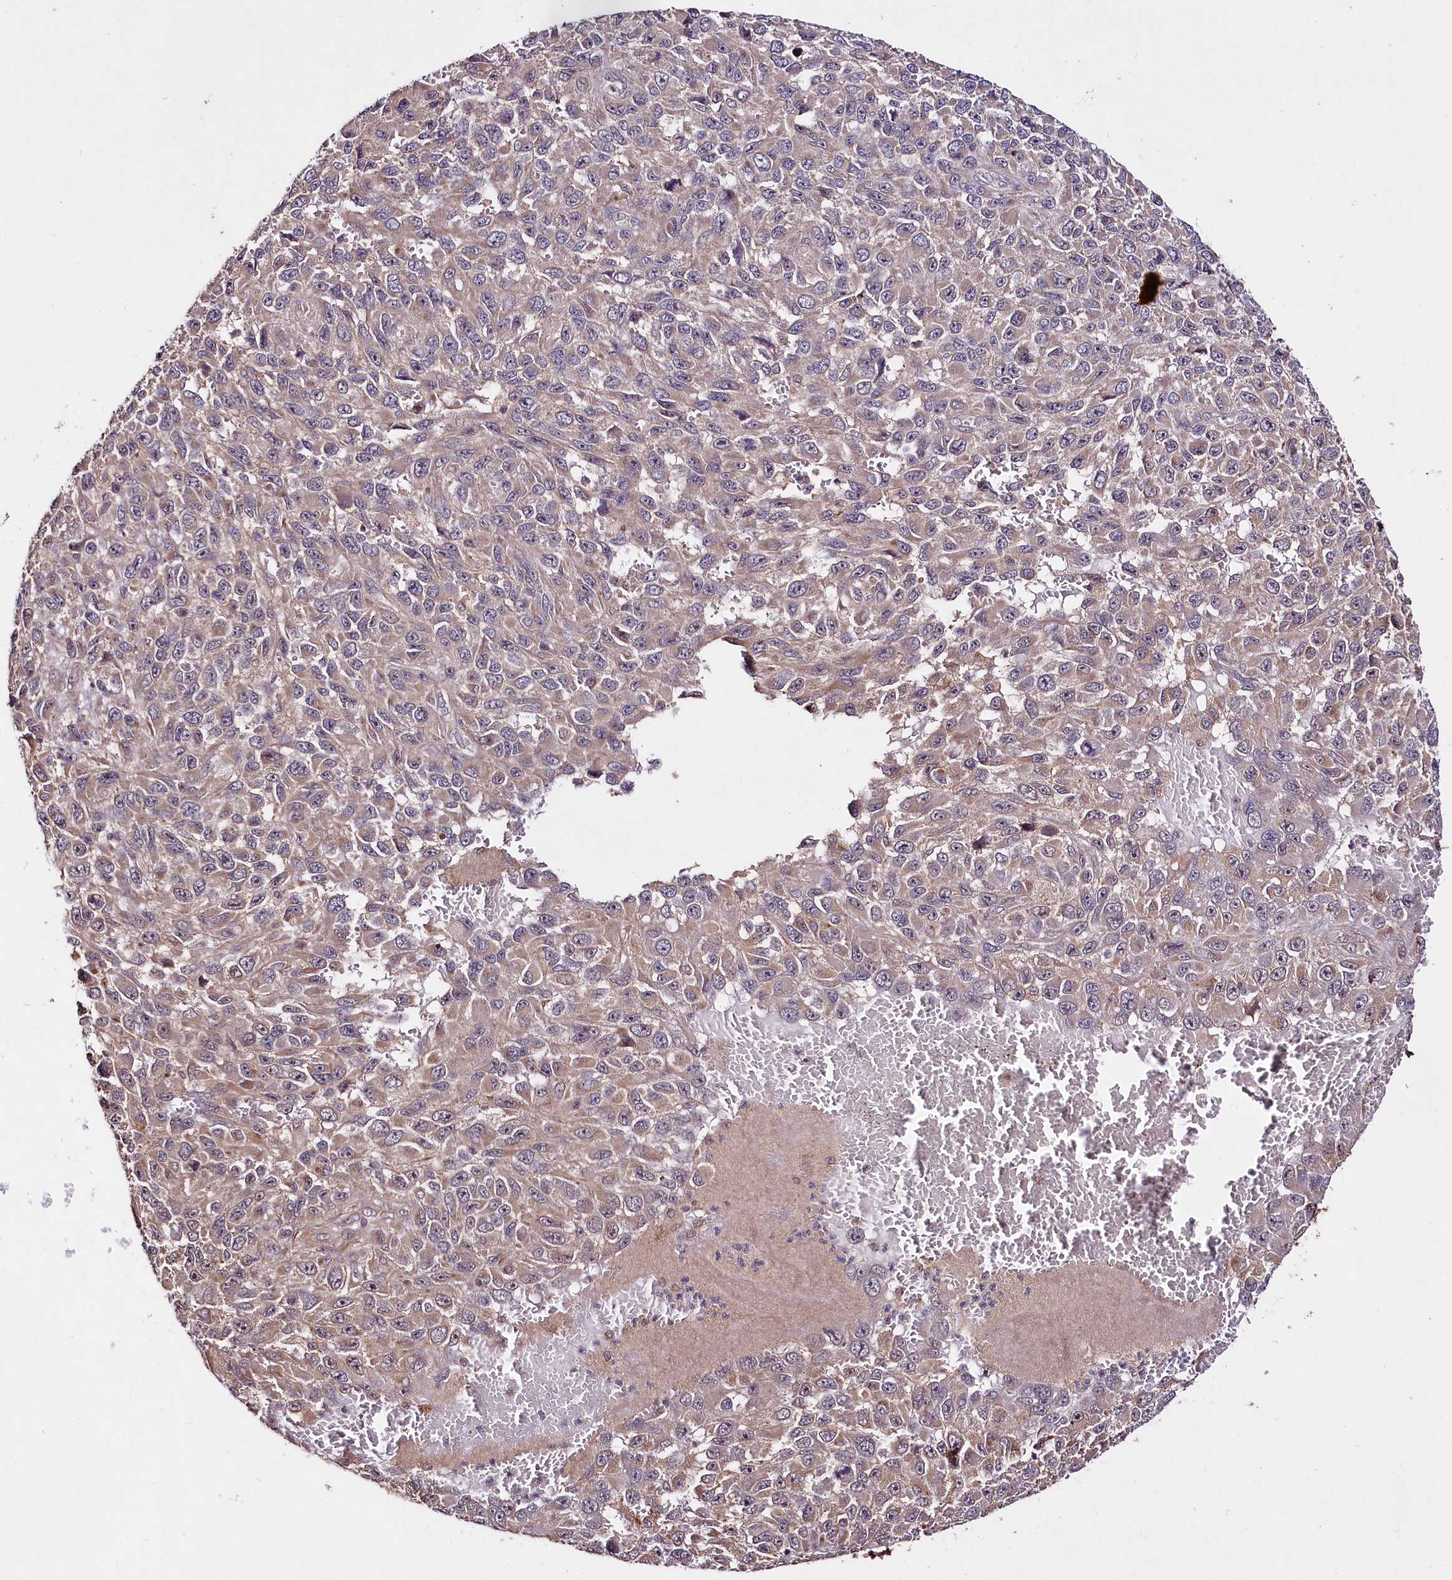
{"staining": {"intensity": "weak", "quantity": "25%-75%", "location": "cytoplasmic/membranous"}, "tissue": "melanoma", "cell_type": "Tumor cells", "image_type": "cancer", "snomed": [{"axis": "morphology", "description": "Normal tissue, NOS"}, {"axis": "morphology", "description": "Malignant melanoma, NOS"}, {"axis": "topography", "description": "Skin"}], "caption": "Weak cytoplasmic/membranous positivity is seen in about 25%-75% of tumor cells in malignant melanoma.", "gene": "TNPO3", "patient": {"sex": "female", "age": 96}}